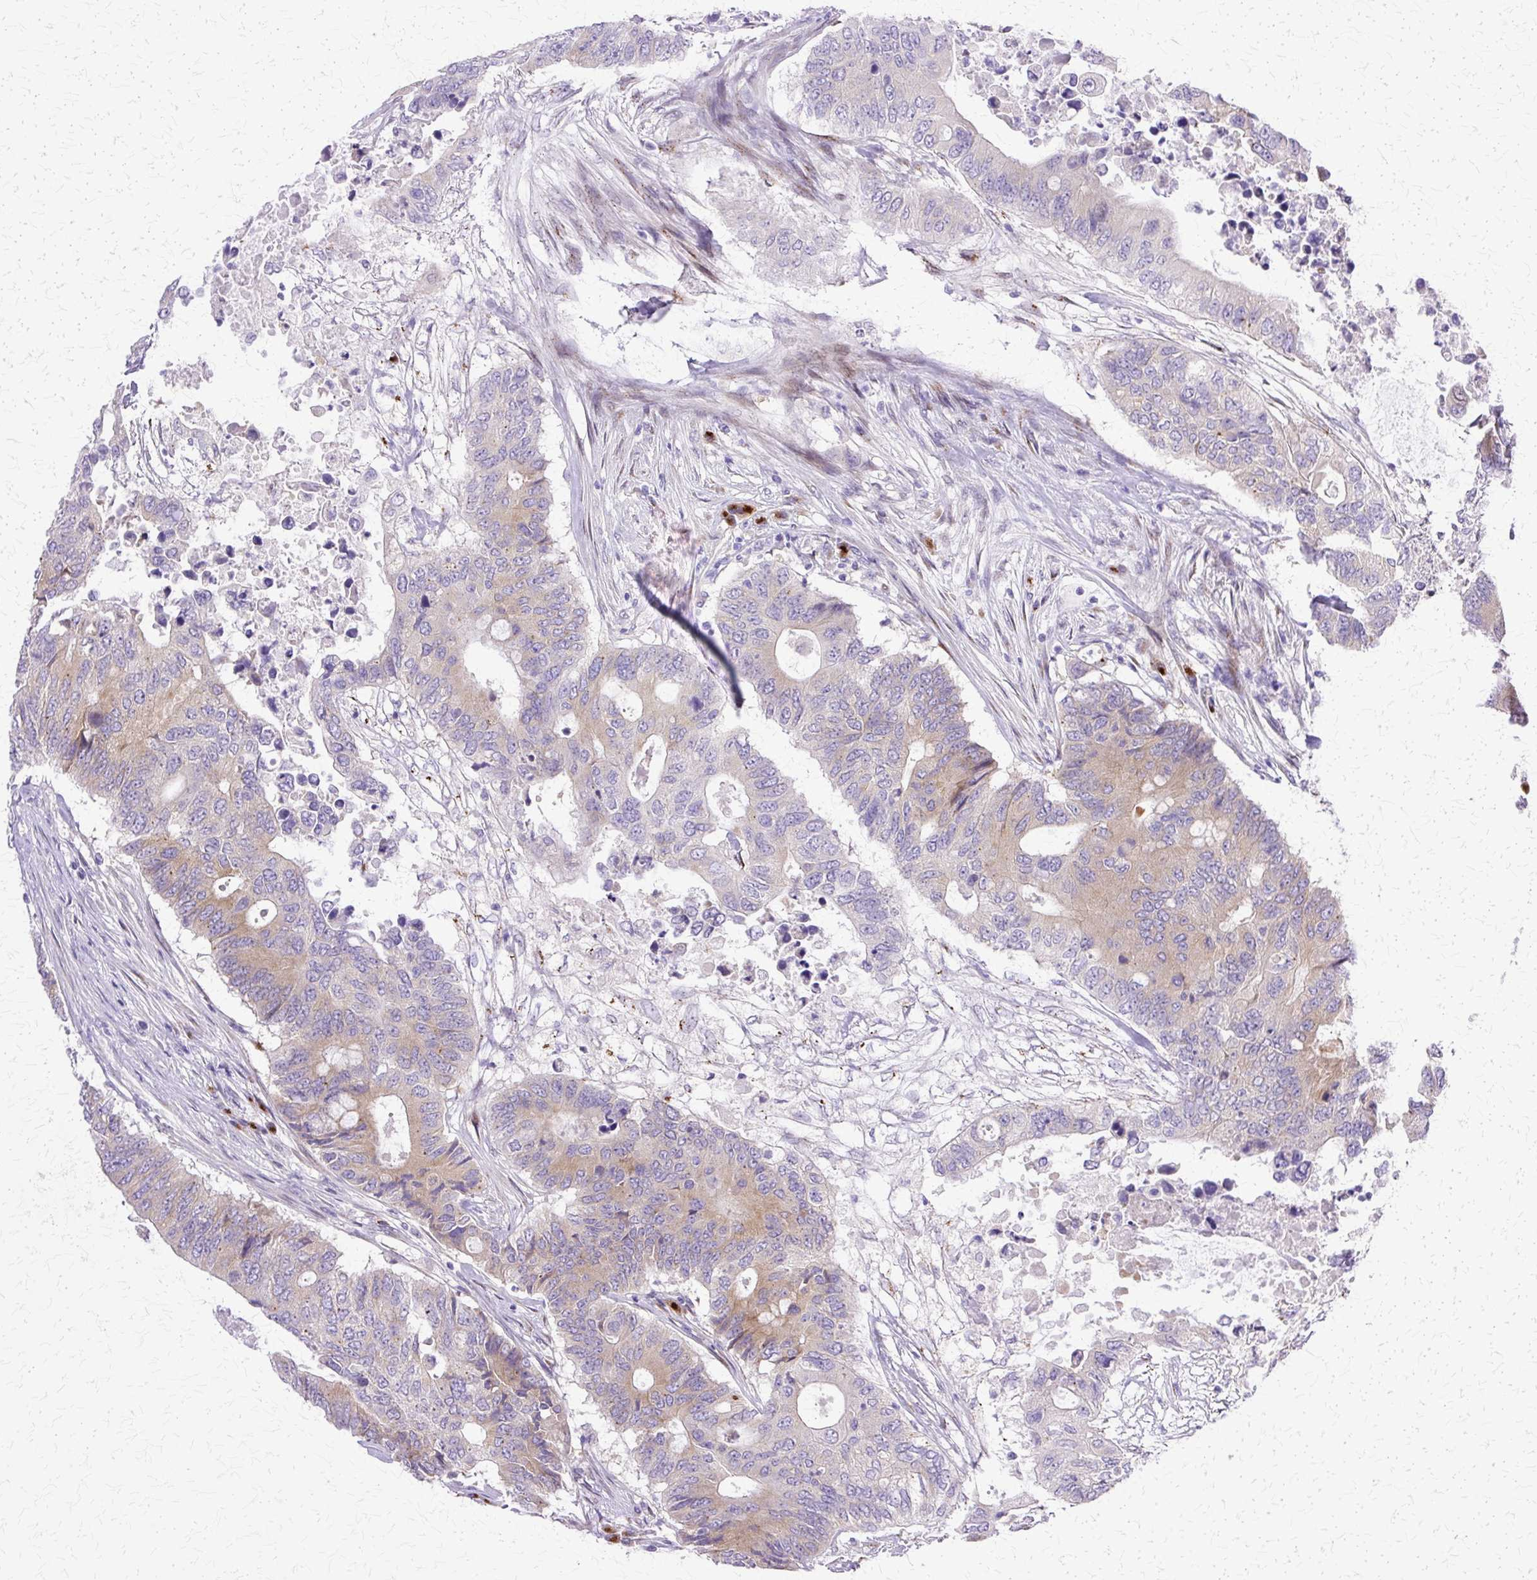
{"staining": {"intensity": "weak", "quantity": "25%-75%", "location": "cytoplasmic/membranous"}, "tissue": "colorectal cancer", "cell_type": "Tumor cells", "image_type": "cancer", "snomed": [{"axis": "morphology", "description": "Adenocarcinoma, NOS"}, {"axis": "topography", "description": "Colon"}], "caption": "Colorectal adenocarcinoma stained with IHC exhibits weak cytoplasmic/membranous positivity in about 25%-75% of tumor cells.", "gene": "TBC1D3G", "patient": {"sex": "male", "age": 71}}